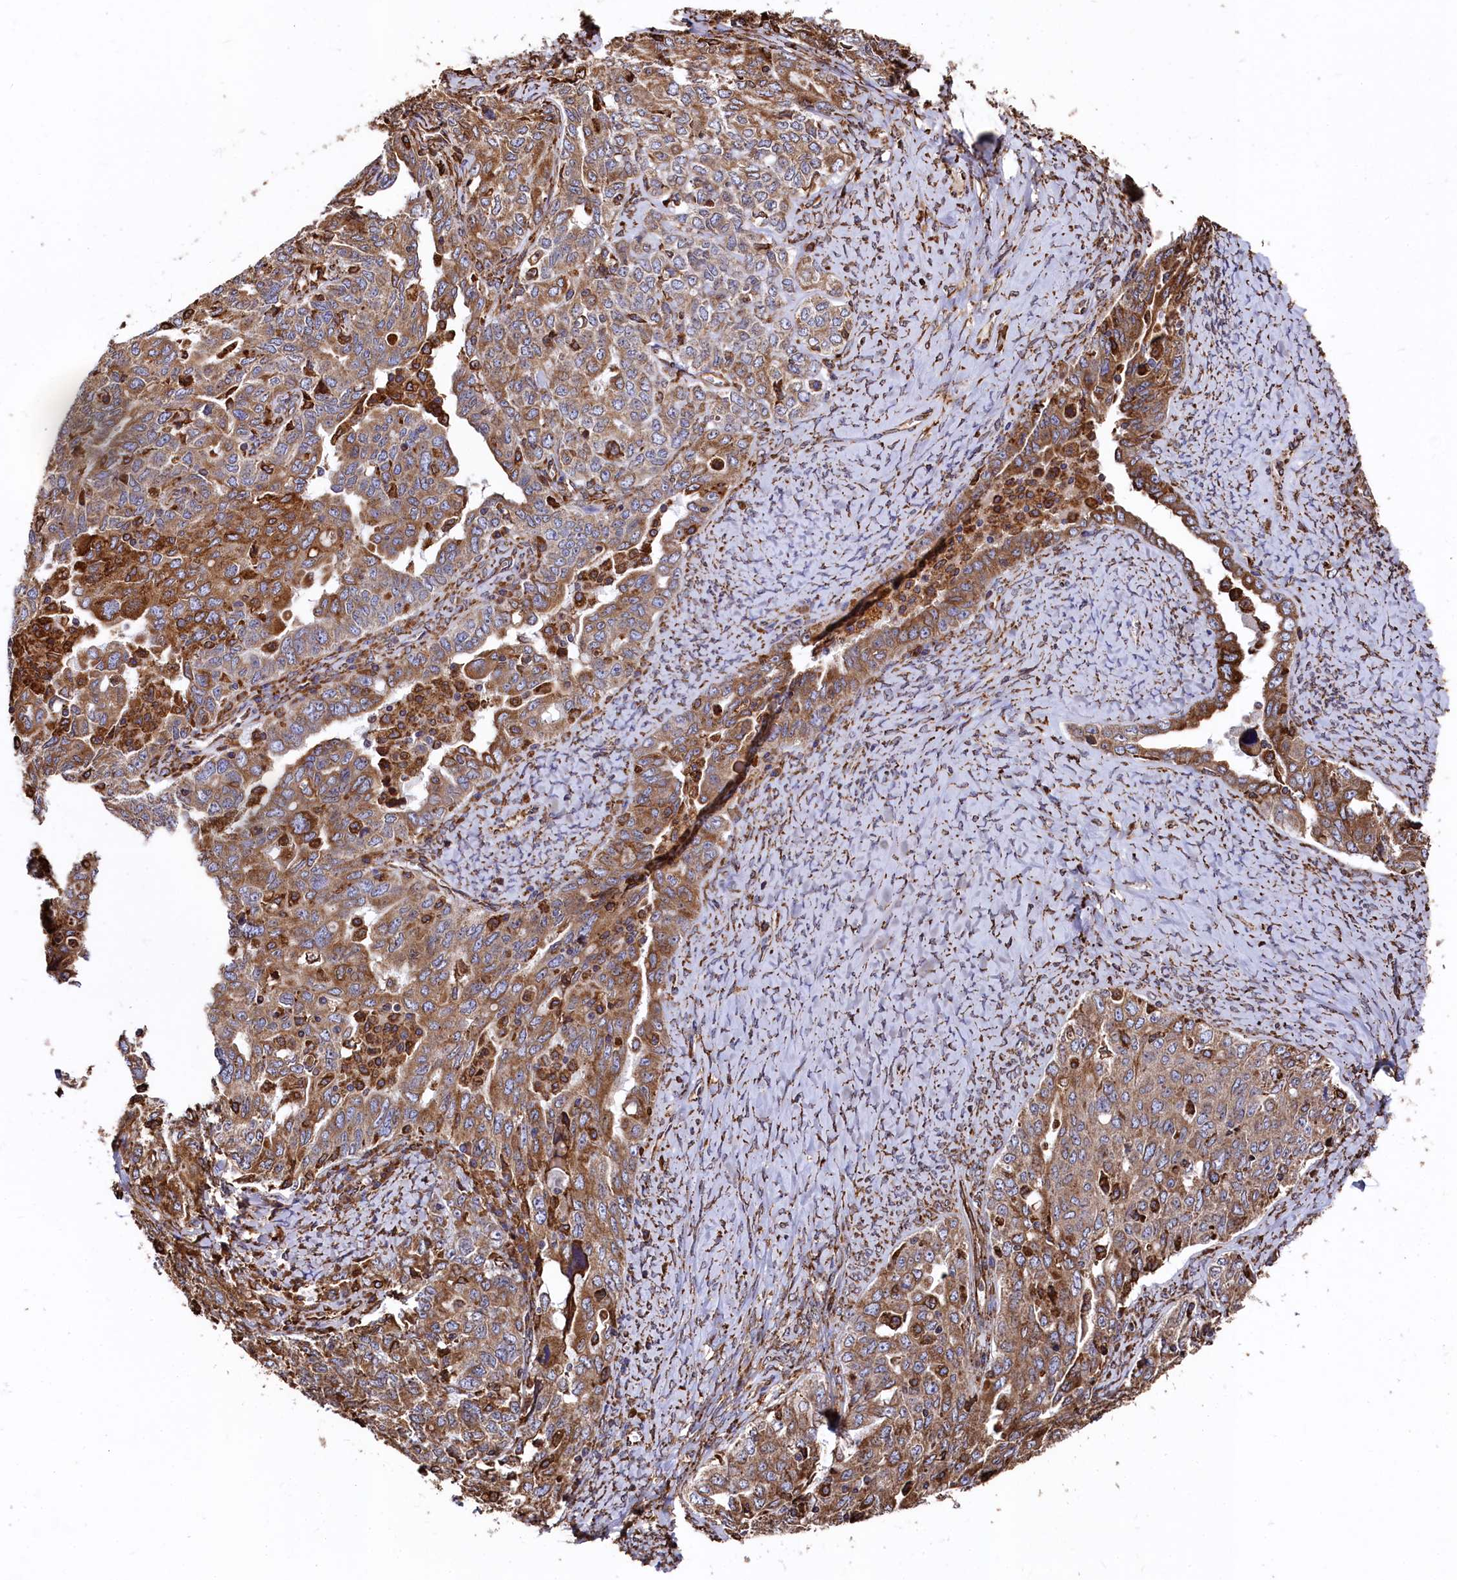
{"staining": {"intensity": "moderate", "quantity": ">75%", "location": "cytoplasmic/membranous"}, "tissue": "ovarian cancer", "cell_type": "Tumor cells", "image_type": "cancer", "snomed": [{"axis": "morphology", "description": "Carcinoma, endometroid"}, {"axis": "topography", "description": "Ovary"}], "caption": "A photomicrograph showing moderate cytoplasmic/membranous staining in approximately >75% of tumor cells in ovarian cancer (endometroid carcinoma), as visualized by brown immunohistochemical staining.", "gene": "NEURL1B", "patient": {"sex": "female", "age": 62}}